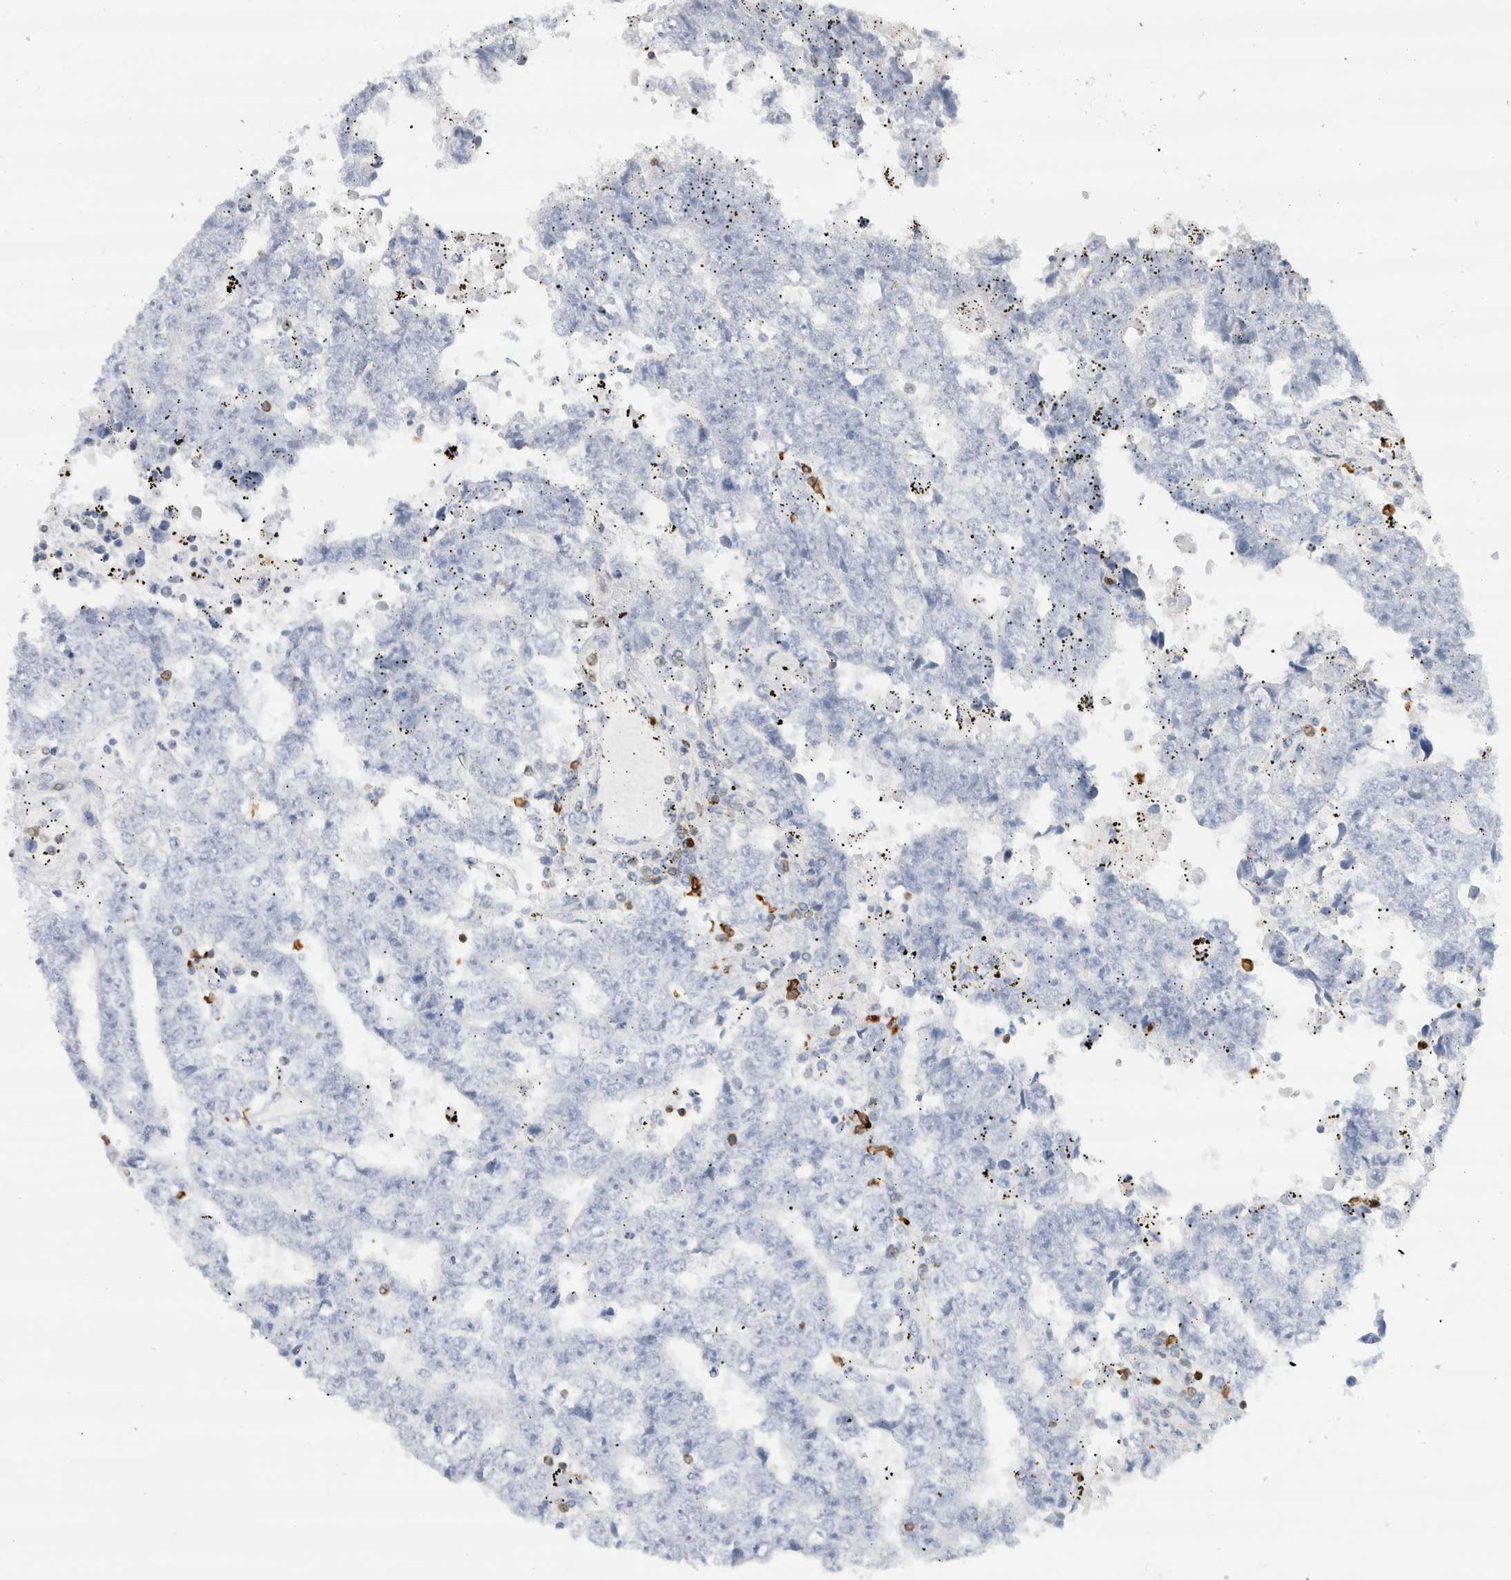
{"staining": {"intensity": "negative", "quantity": "none", "location": "none"}, "tissue": "testis cancer", "cell_type": "Tumor cells", "image_type": "cancer", "snomed": [{"axis": "morphology", "description": "Carcinoma, Embryonal, NOS"}, {"axis": "topography", "description": "Testis"}], "caption": "The image shows no significant expression in tumor cells of testis cancer.", "gene": "ALOX5AP", "patient": {"sex": "male", "age": 25}}